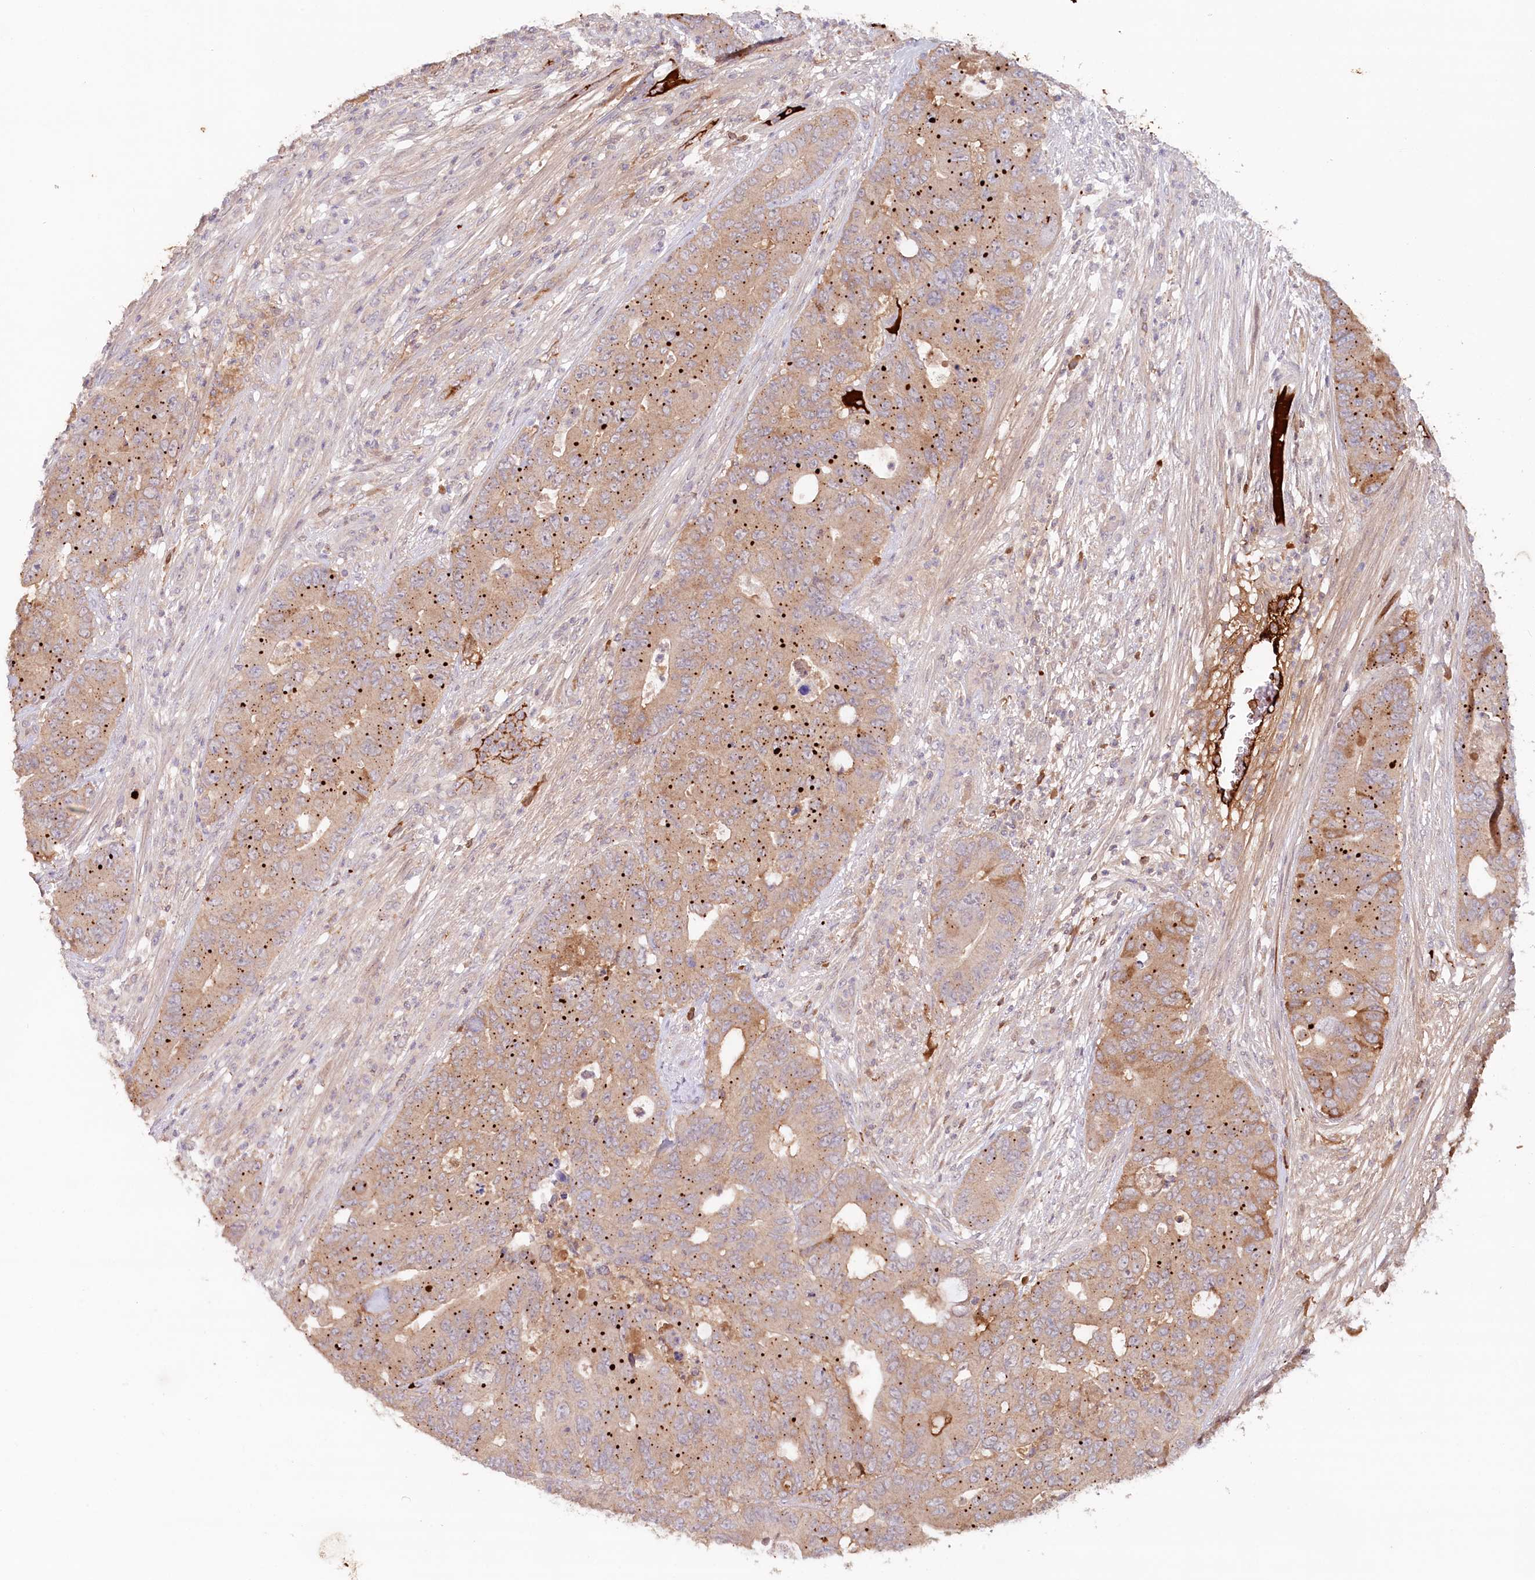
{"staining": {"intensity": "weak", "quantity": ">75%", "location": "cytoplasmic/membranous"}, "tissue": "colorectal cancer", "cell_type": "Tumor cells", "image_type": "cancer", "snomed": [{"axis": "morphology", "description": "Adenocarcinoma, NOS"}, {"axis": "topography", "description": "Colon"}], "caption": "Immunohistochemistry staining of colorectal adenocarcinoma, which reveals low levels of weak cytoplasmic/membranous positivity in about >75% of tumor cells indicating weak cytoplasmic/membranous protein expression. The staining was performed using DAB (3,3'-diaminobenzidine) (brown) for protein detection and nuclei were counterstained in hematoxylin (blue).", "gene": "PSAPL1", "patient": {"sex": "male", "age": 71}}